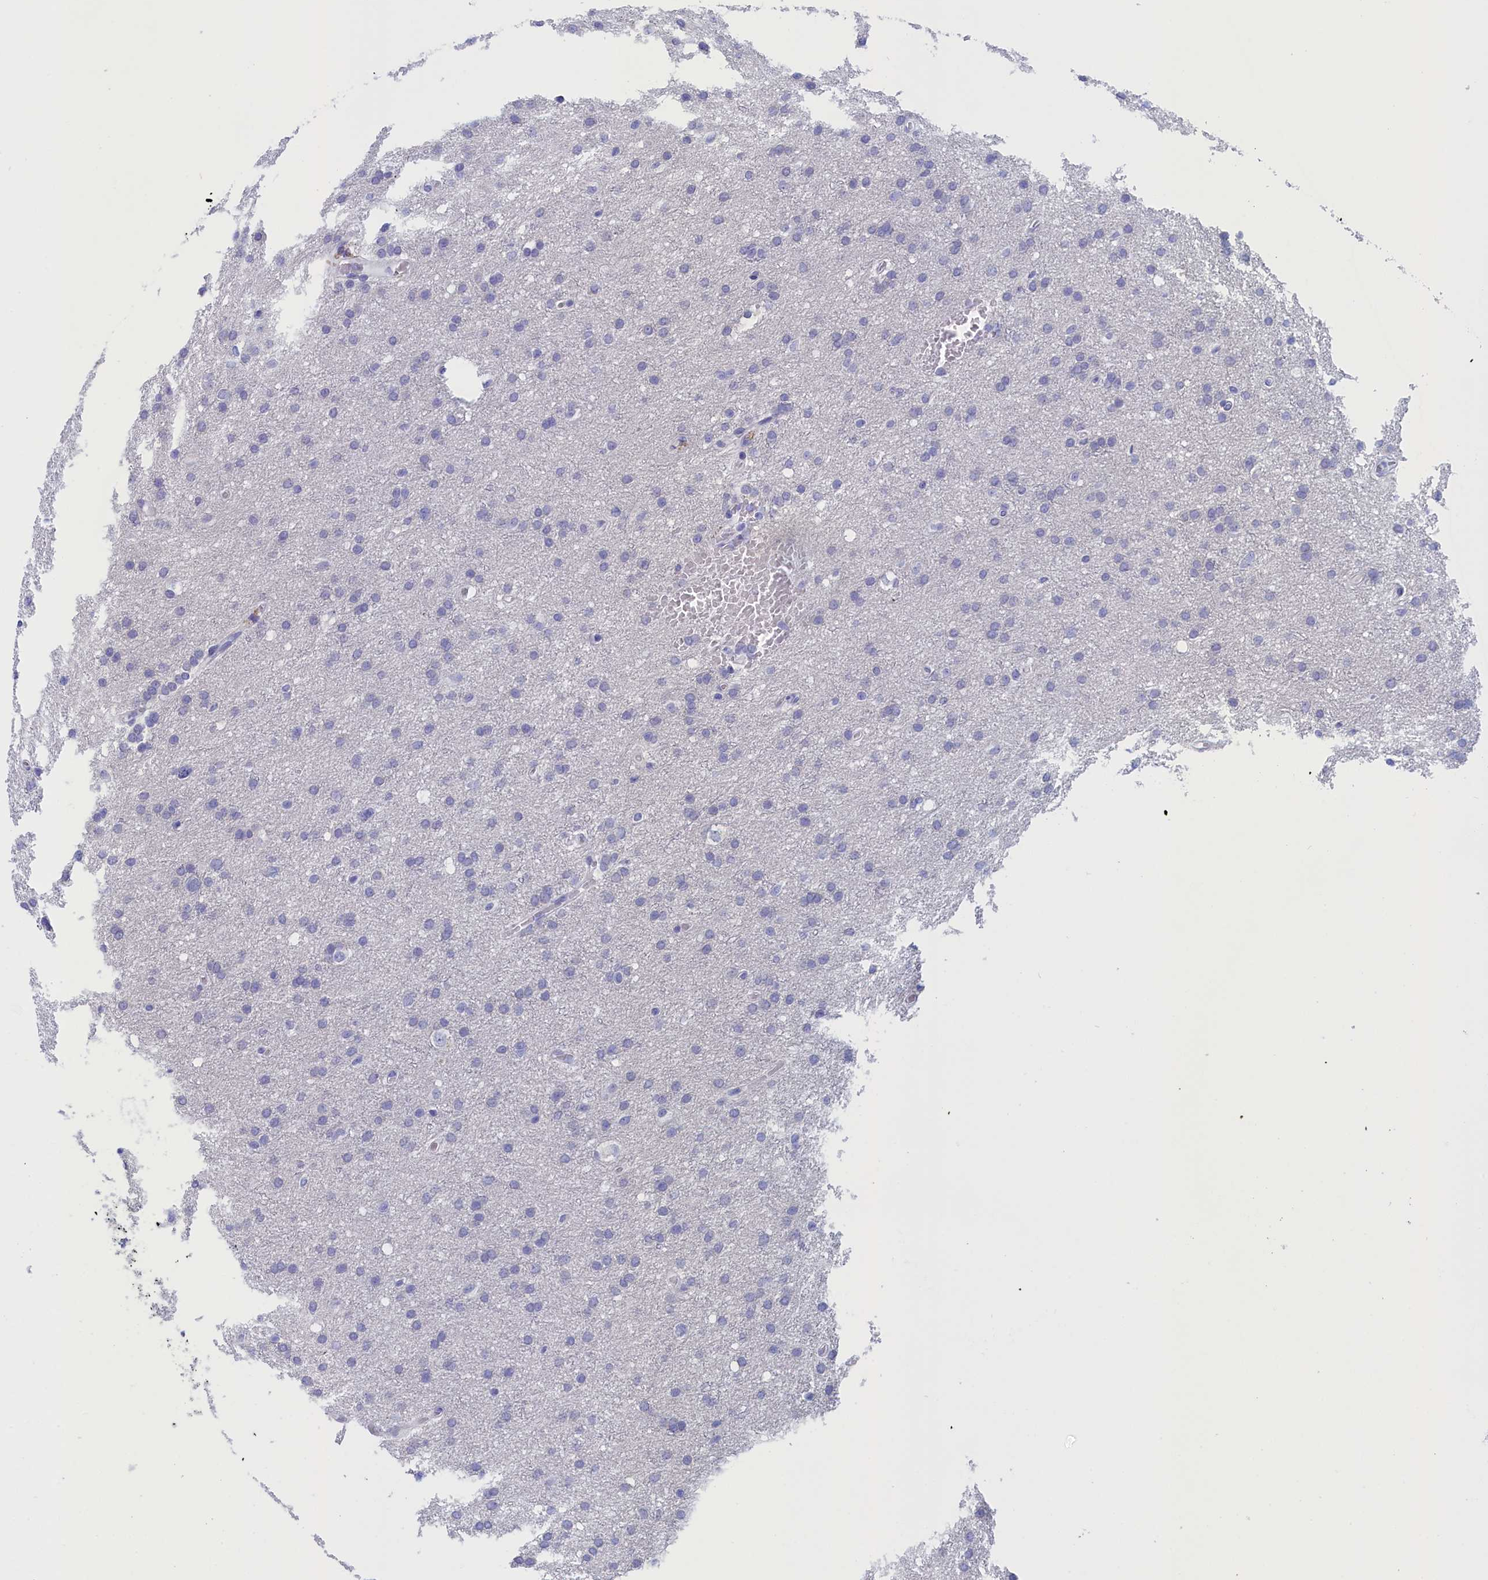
{"staining": {"intensity": "negative", "quantity": "none", "location": "none"}, "tissue": "glioma", "cell_type": "Tumor cells", "image_type": "cancer", "snomed": [{"axis": "morphology", "description": "Glioma, malignant, High grade"}, {"axis": "topography", "description": "Cerebral cortex"}], "caption": "Tumor cells are negative for brown protein staining in glioma.", "gene": "ANKRD2", "patient": {"sex": "female", "age": 36}}